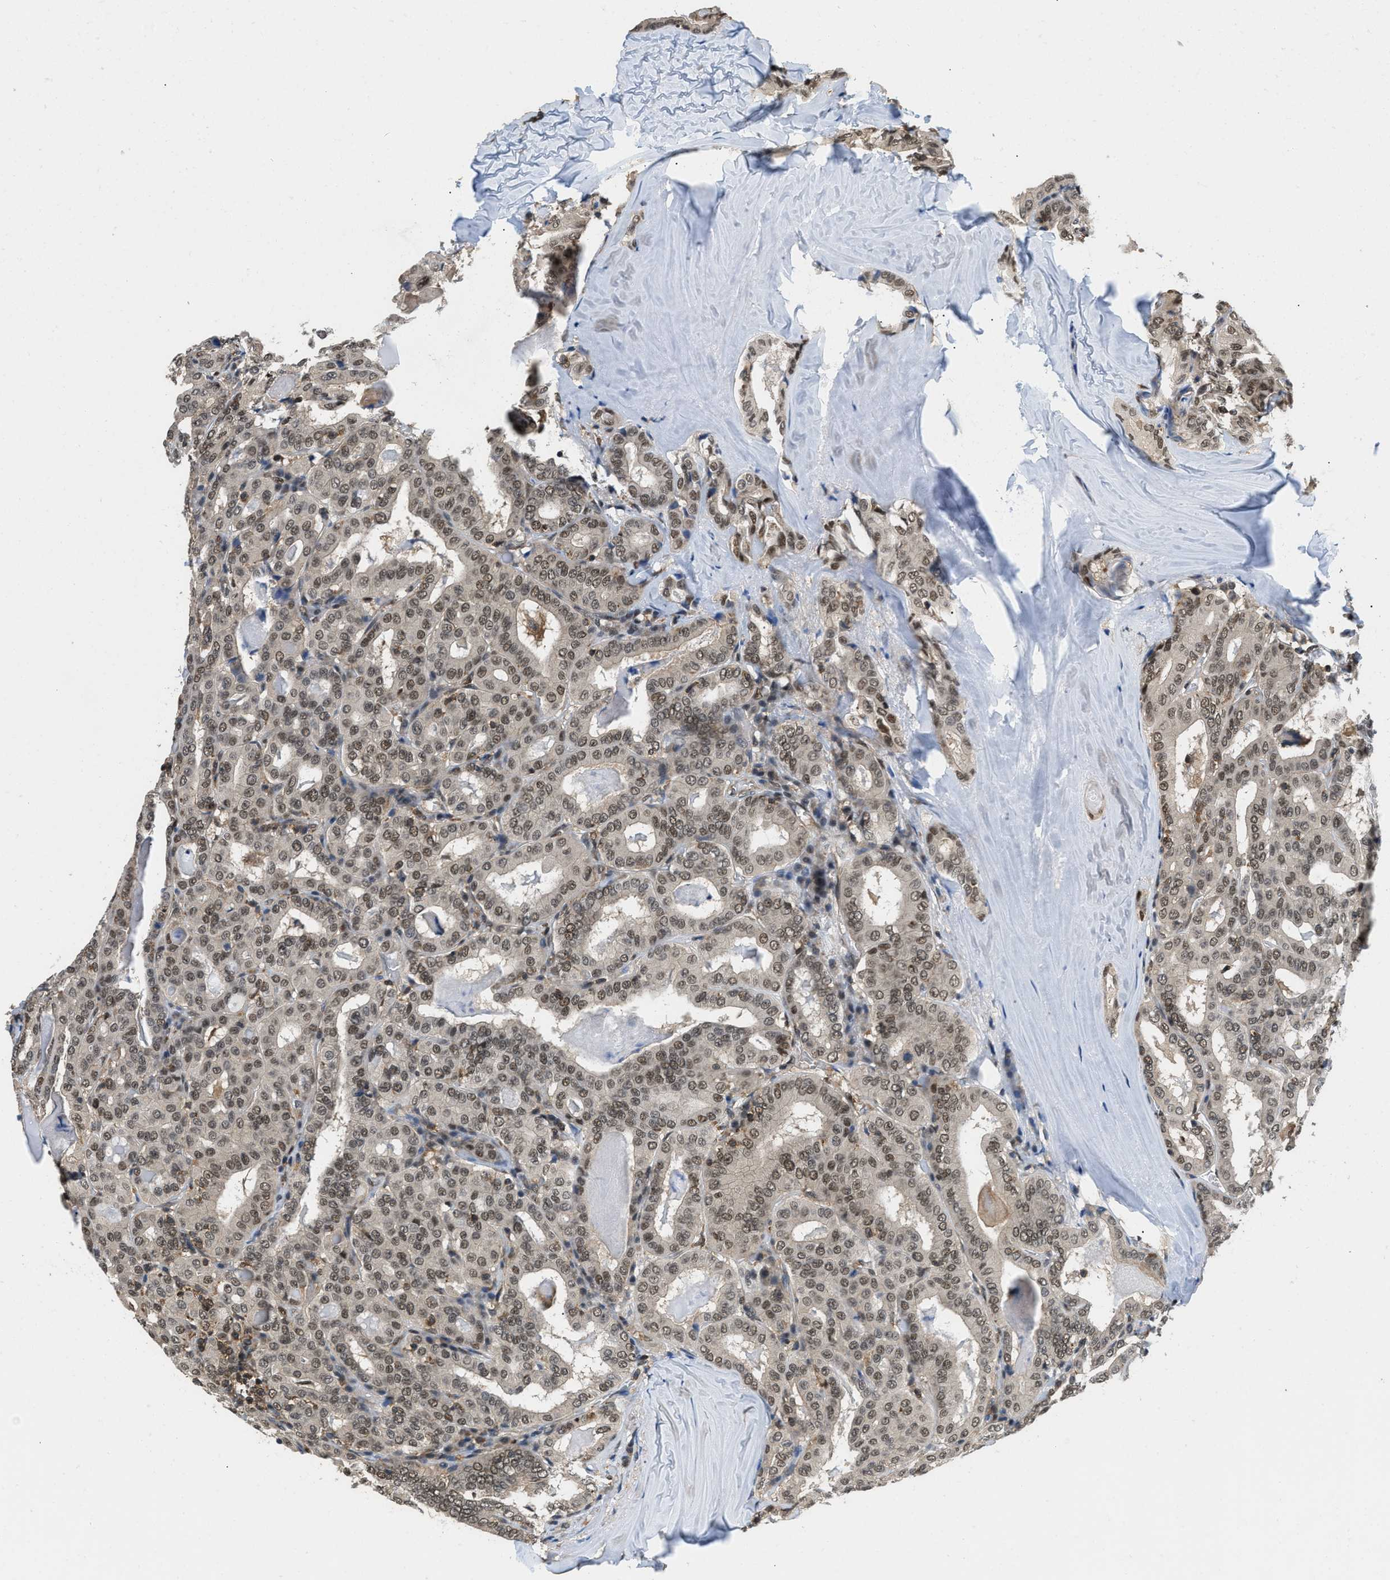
{"staining": {"intensity": "weak", "quantity": ">75%", "location": "nuclear"}, "tissue": "thyroid cancer", "cell_type": "Tumor cells", "image_type": "cancer", "snomed": [{"axis": "morphology", "description": "Papillary adenocarcinoma, NOS"}, {"axis": "topography", "description": "Thyroid gland"}], "caption": "A brown stain labels weak nuclear positivity of a protein in human thyroid cancer (papillary adenocarcinoma) tumor cells.", "gene": "ATF7IP", "patient": {"sex": "female", "age": 42}}